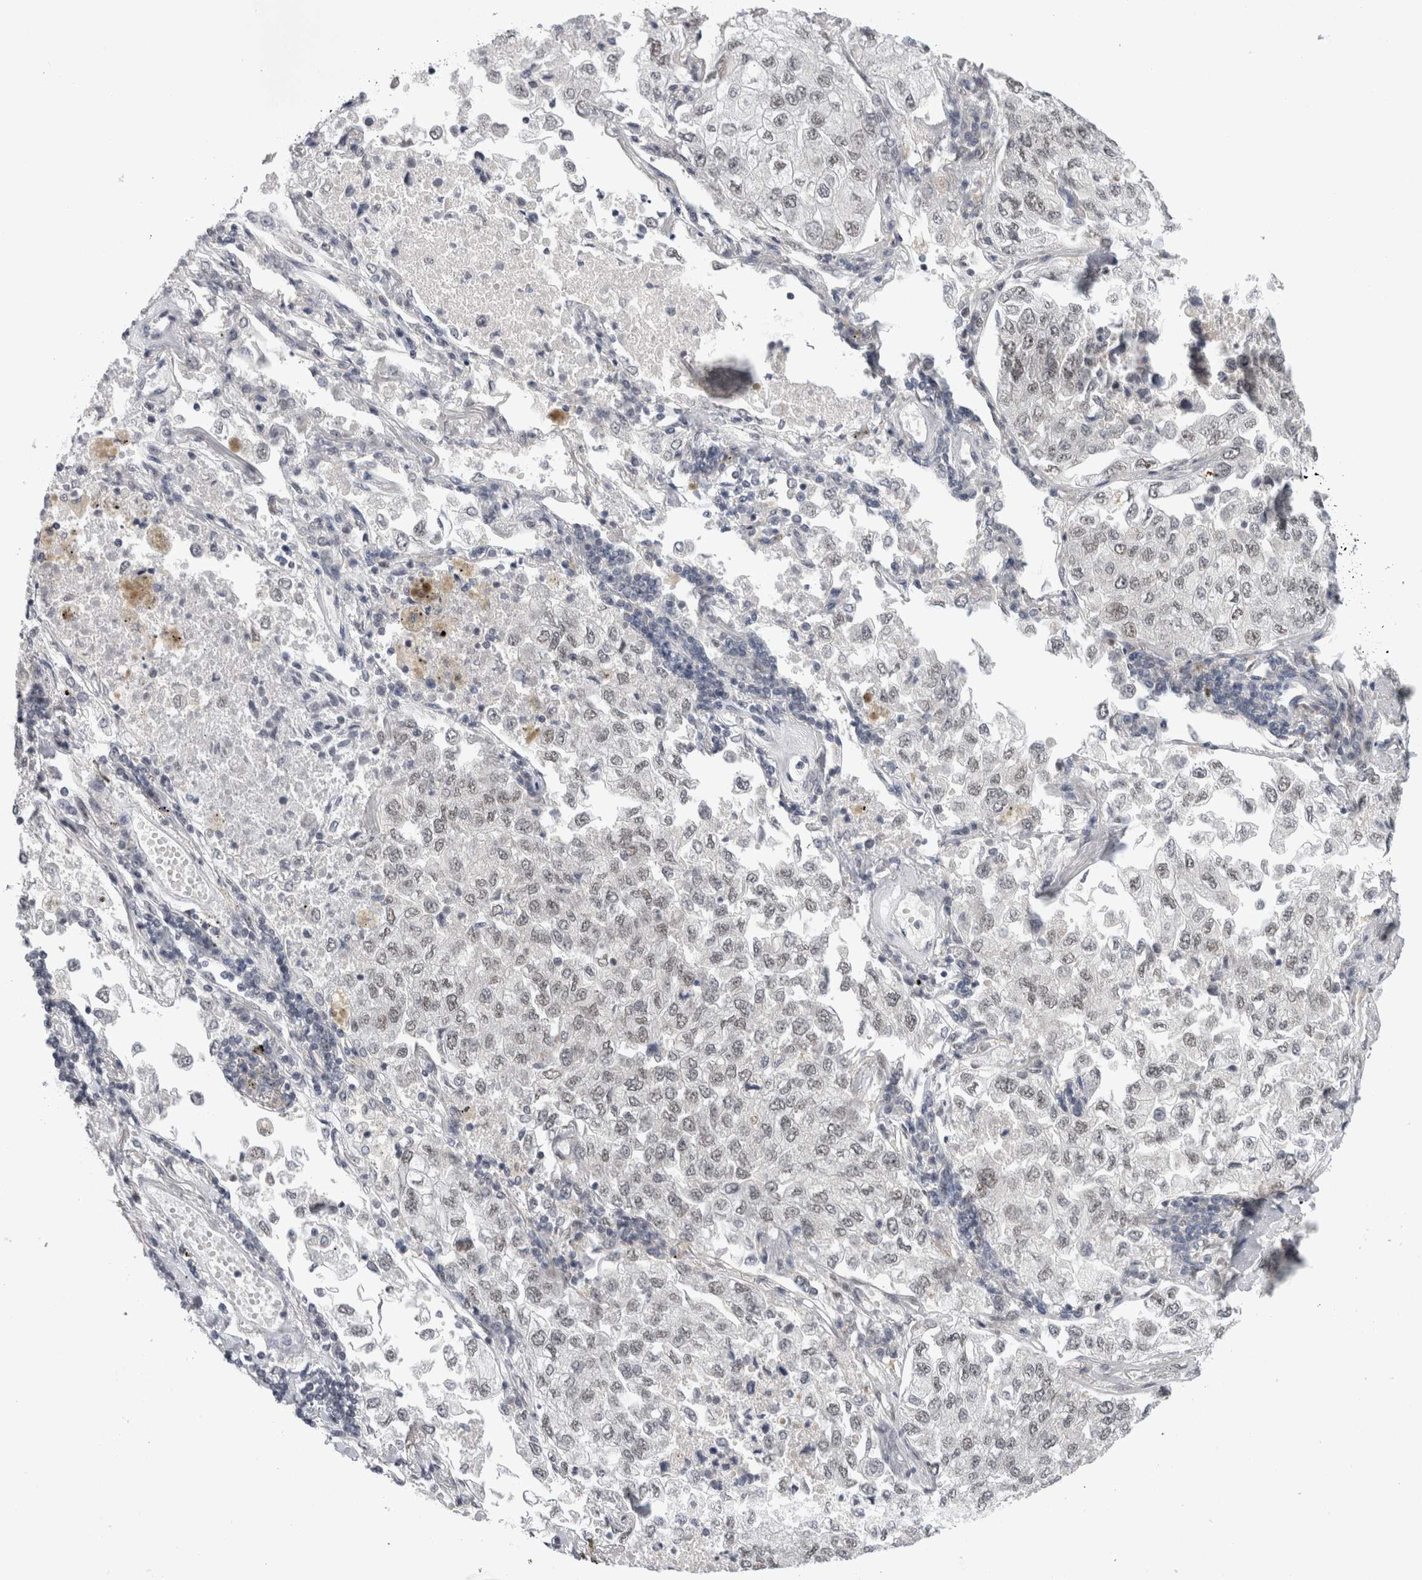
{"staining": {"intensity": "weak", "quantity": ">75%", "location": "nuclear"}, "tissue": "lung cancer", "cell_type": "Tumor cells", "image_type": "cancer", "snomed": [{"axis": "morphology", "description": "Adenocarcinoma, NOS"}, {"axis": "topography", "description": "Lung"}], "caption": "A histopathology image of human lung cancer (adenocarcinoma) stained for a protein shows weak nuclear brown staining in tumor cells.", "gene": "PSMB2", "patient": {"sex": "male", "age": 63}}